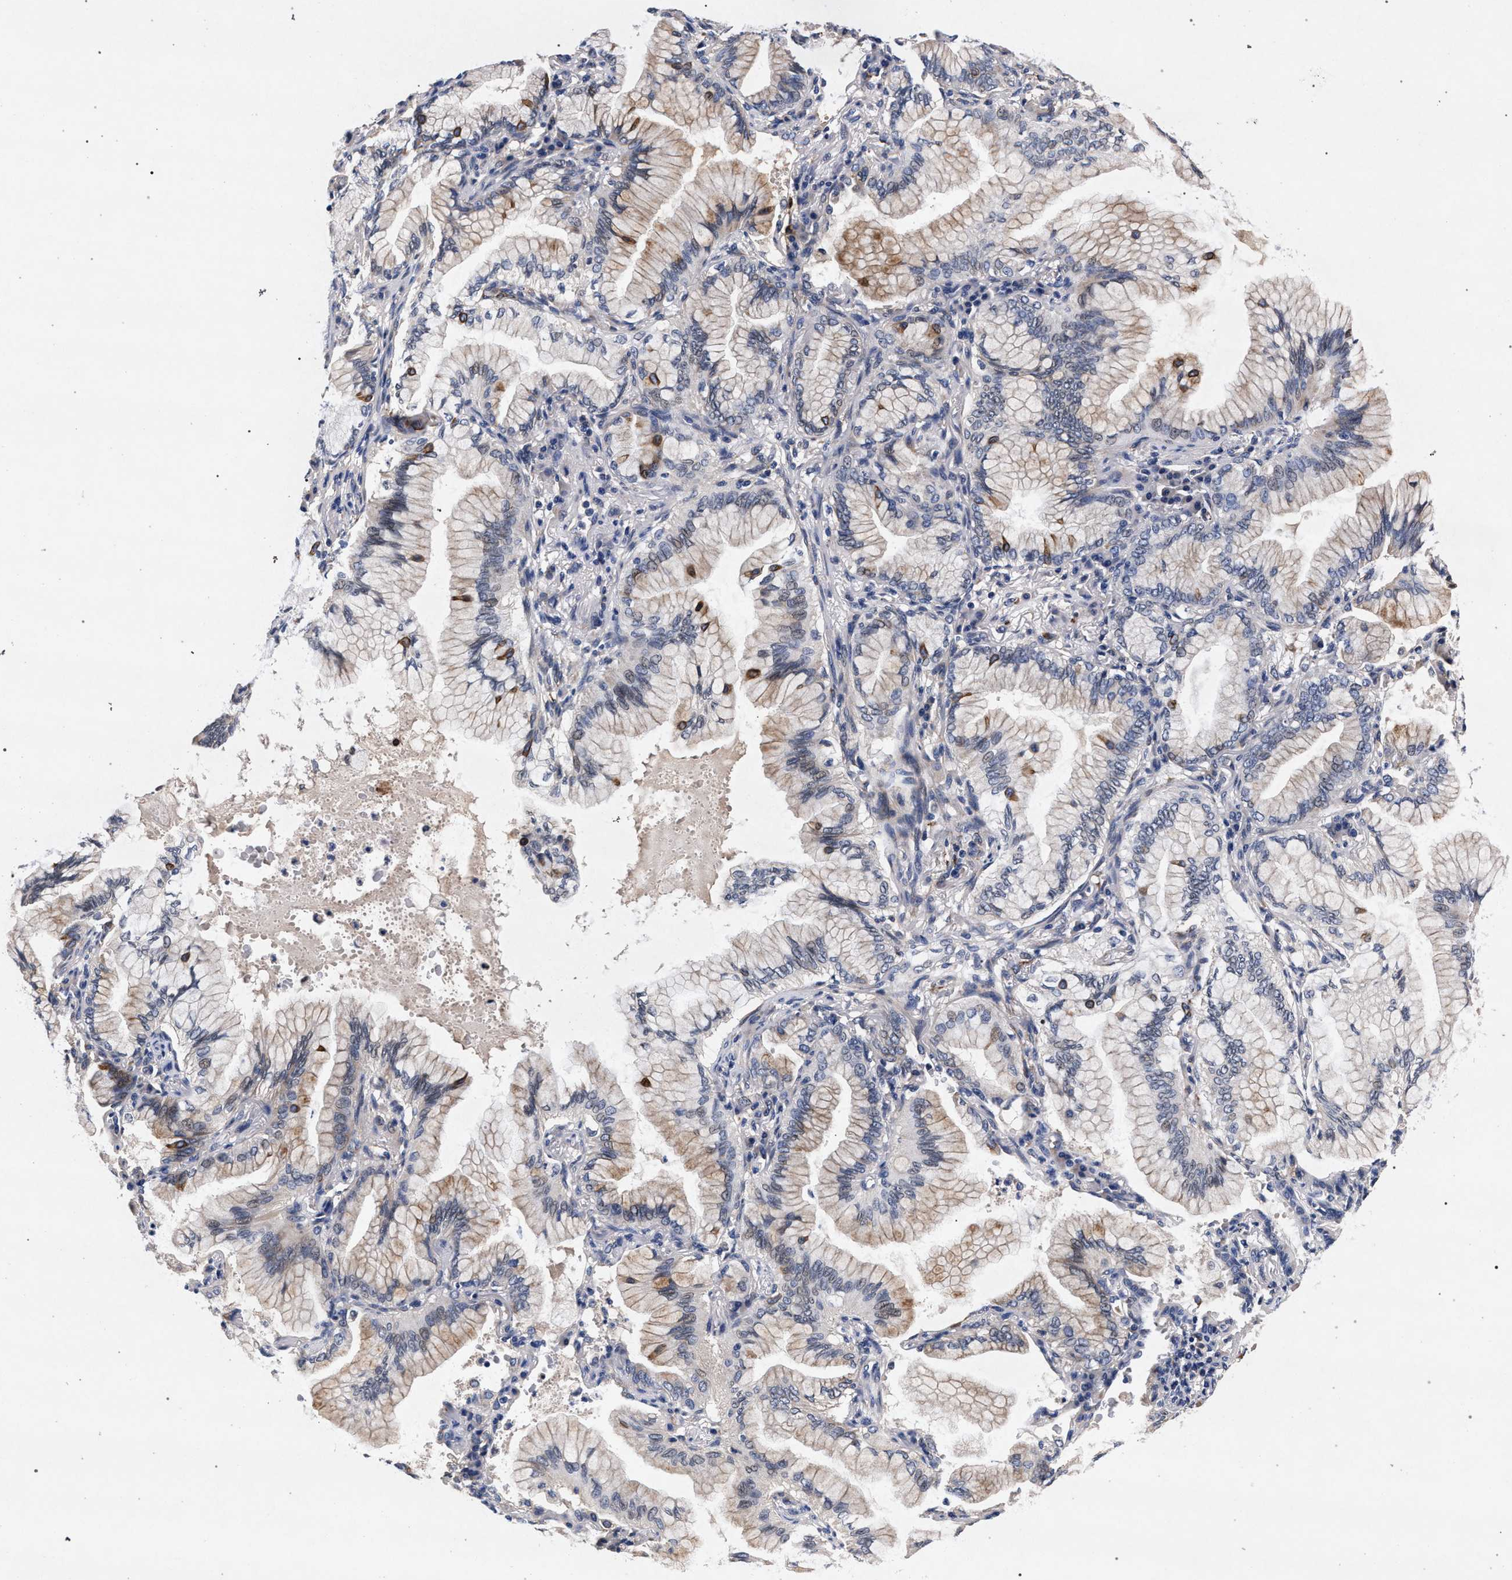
{"staining": {"intensity": "weak", "quantity": "<25%", "location": "cytoplasmic/membranous"}, "tissue": "lung cancer", "cell_type": "Tumor cells", "image_type": "cancer", "snomed": [{"axis": "morphology", "description": "Adenocarcinoma, NOS"}, {"axis": "topography", "description": "Lung"}], "caption": "This is an immunohistochemistry (IHC) micrograph of human lung adenocarcinoma. There is no expression in tumor cells.", "gene": "NEK7", "patient": {"sex": "female", "age": 70}}